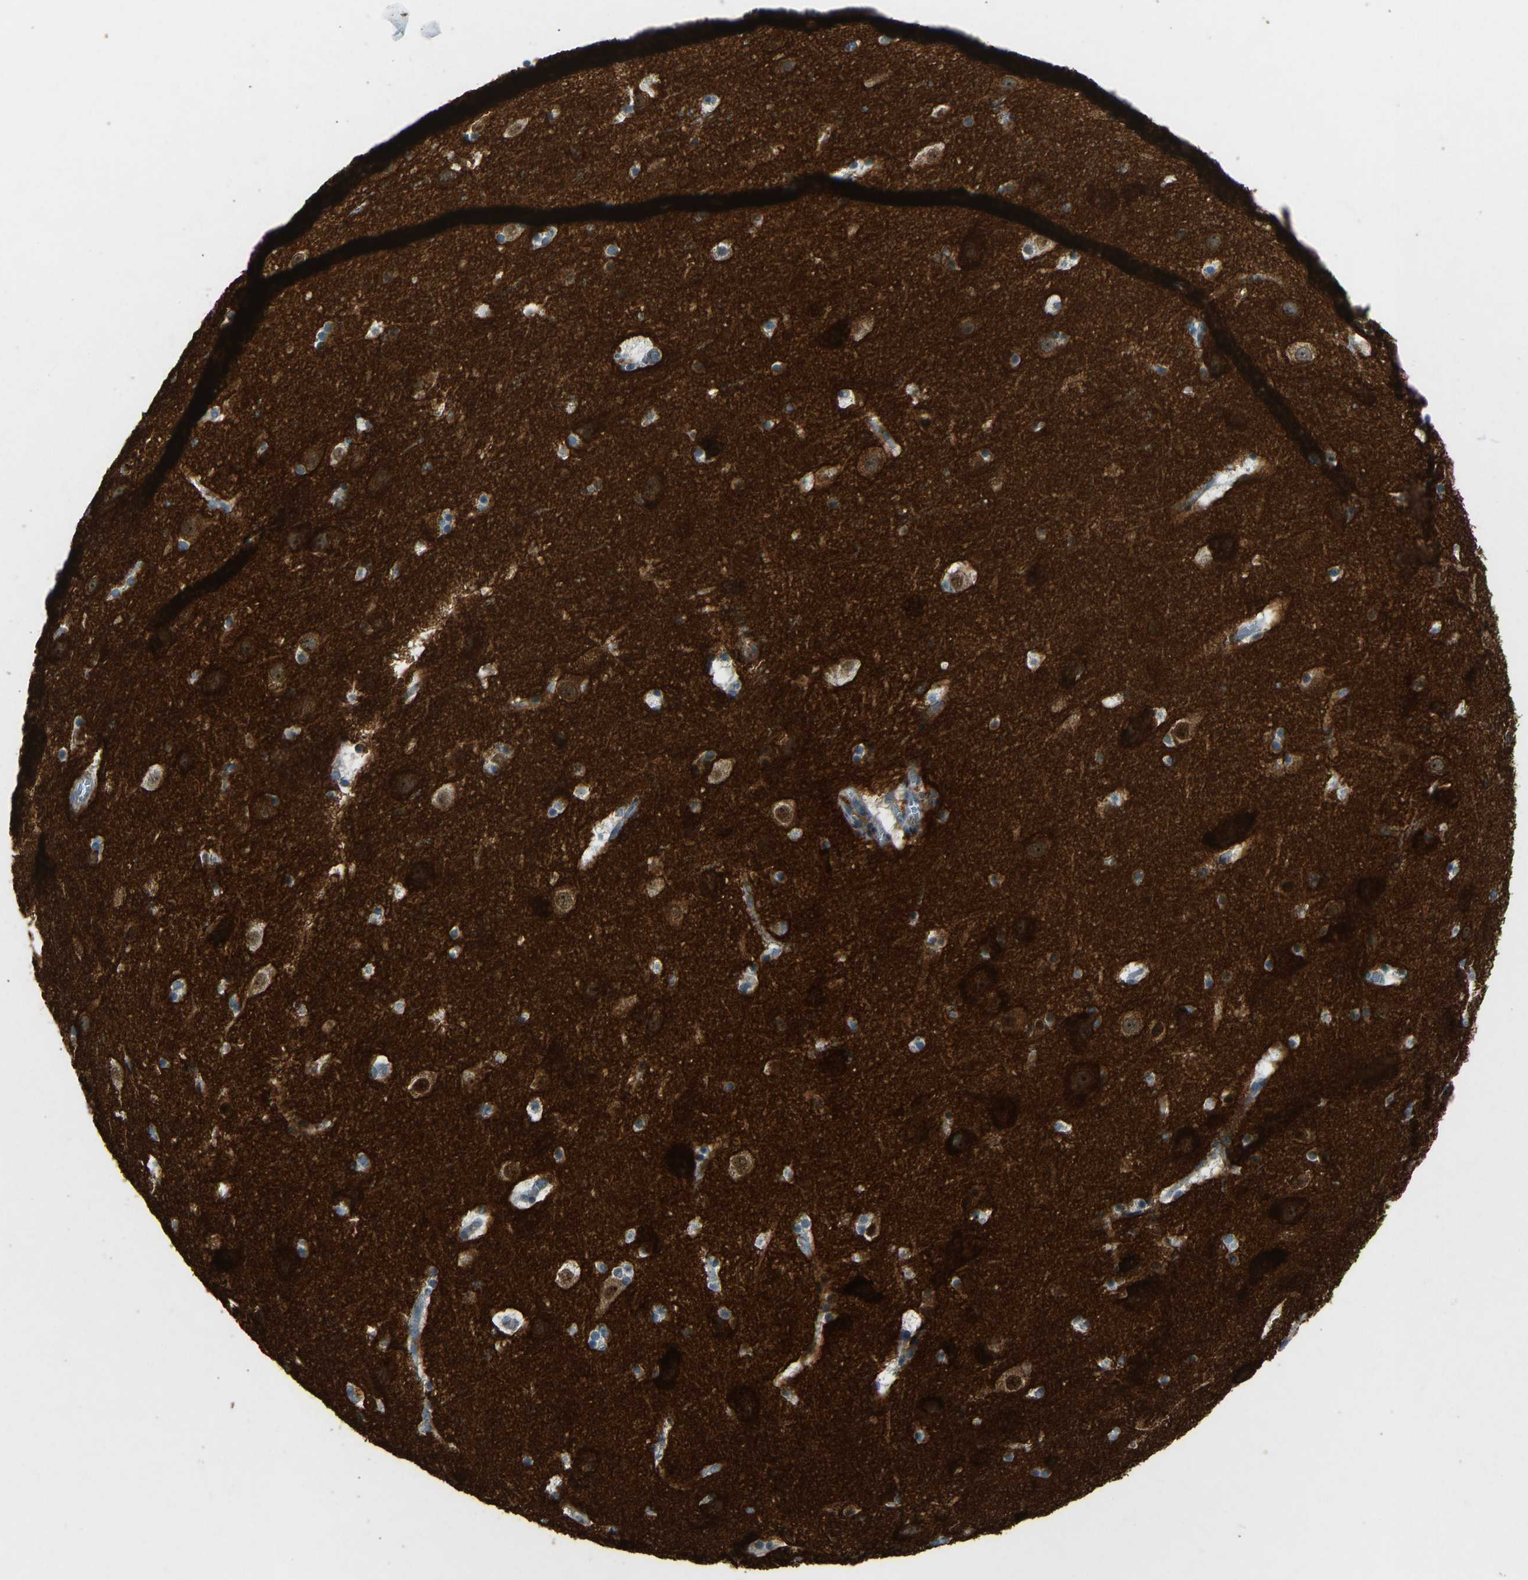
{"staining": {"intensity": "moderate", "quantity": ">75%", "location": "cytoplasmic/membranous"}, "tissue": "cerebral cortex", "cell_type": "Endothelial cells", "image_type": "normal", "snomed": [{"axis": "morphology", "description": "Normal tissue, NOS"}, {"axis": "topography", "description": "Cerebral cortex"}], "caption": "Immunohistochemical staining of normal human cerebral cortex shows >75% levels of moderate cytoplasmic/membranous protein expression in approximately >75% of endothelial cells.", "gene": "STAU2", "patient": {"sex": "male", "age": 45}}